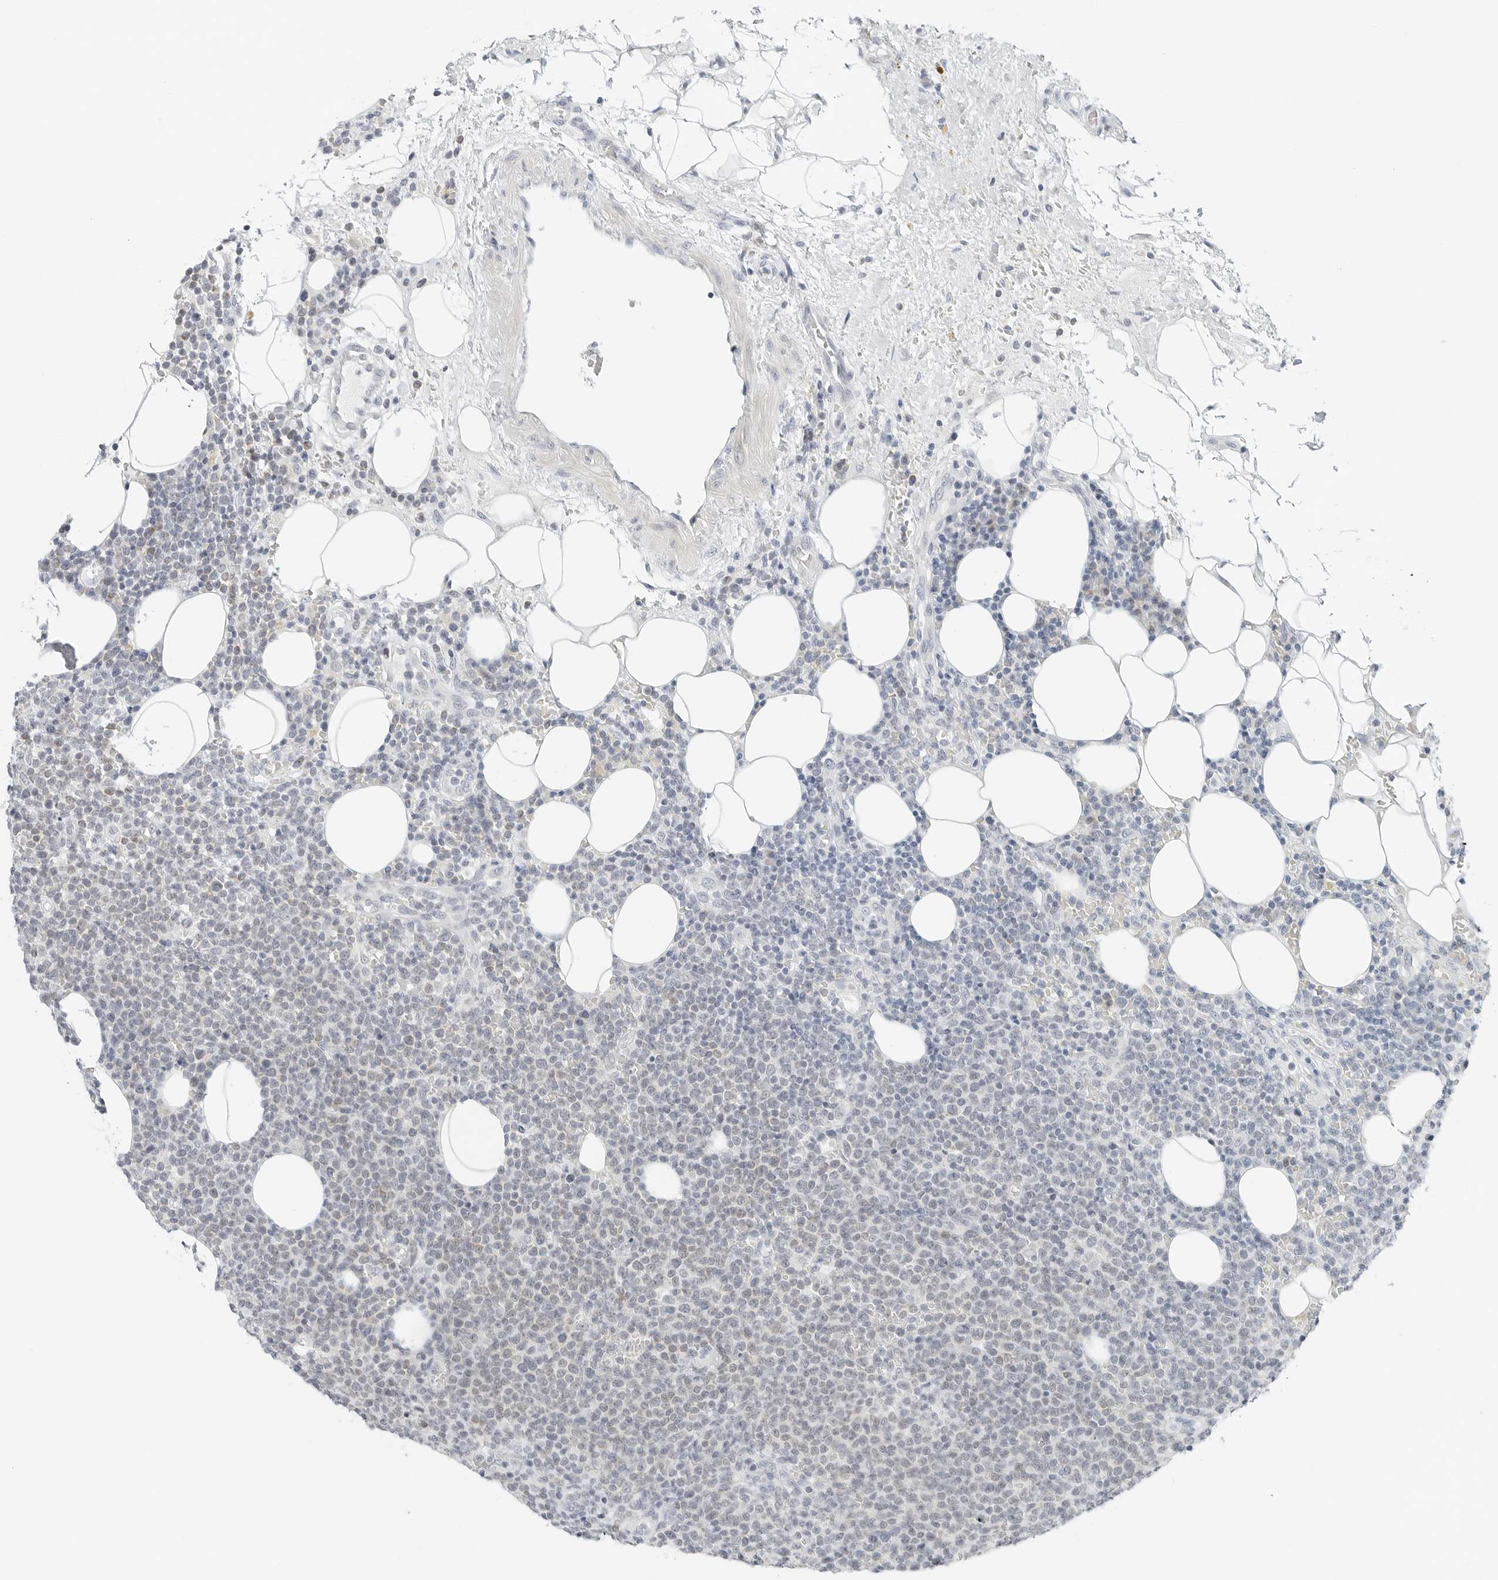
{"staining": {"intensity": "negative", "quantity": "none", "location": "none"}, "tissue": "lymphoma", "cell_type": "Tumor cells", "image_type": "cancer", "snomed": [{"axis": "morphology", "description": "Malignant lymphoma, non-Hodgkin's type, High grade"}, {"axis": "topography", "description": "Lymph node"}], "caption": "There is no significant staining in tumor cells of lymphoma.", "gene": "CCSAP", "patient": {"sex": "male", "age": 61}}